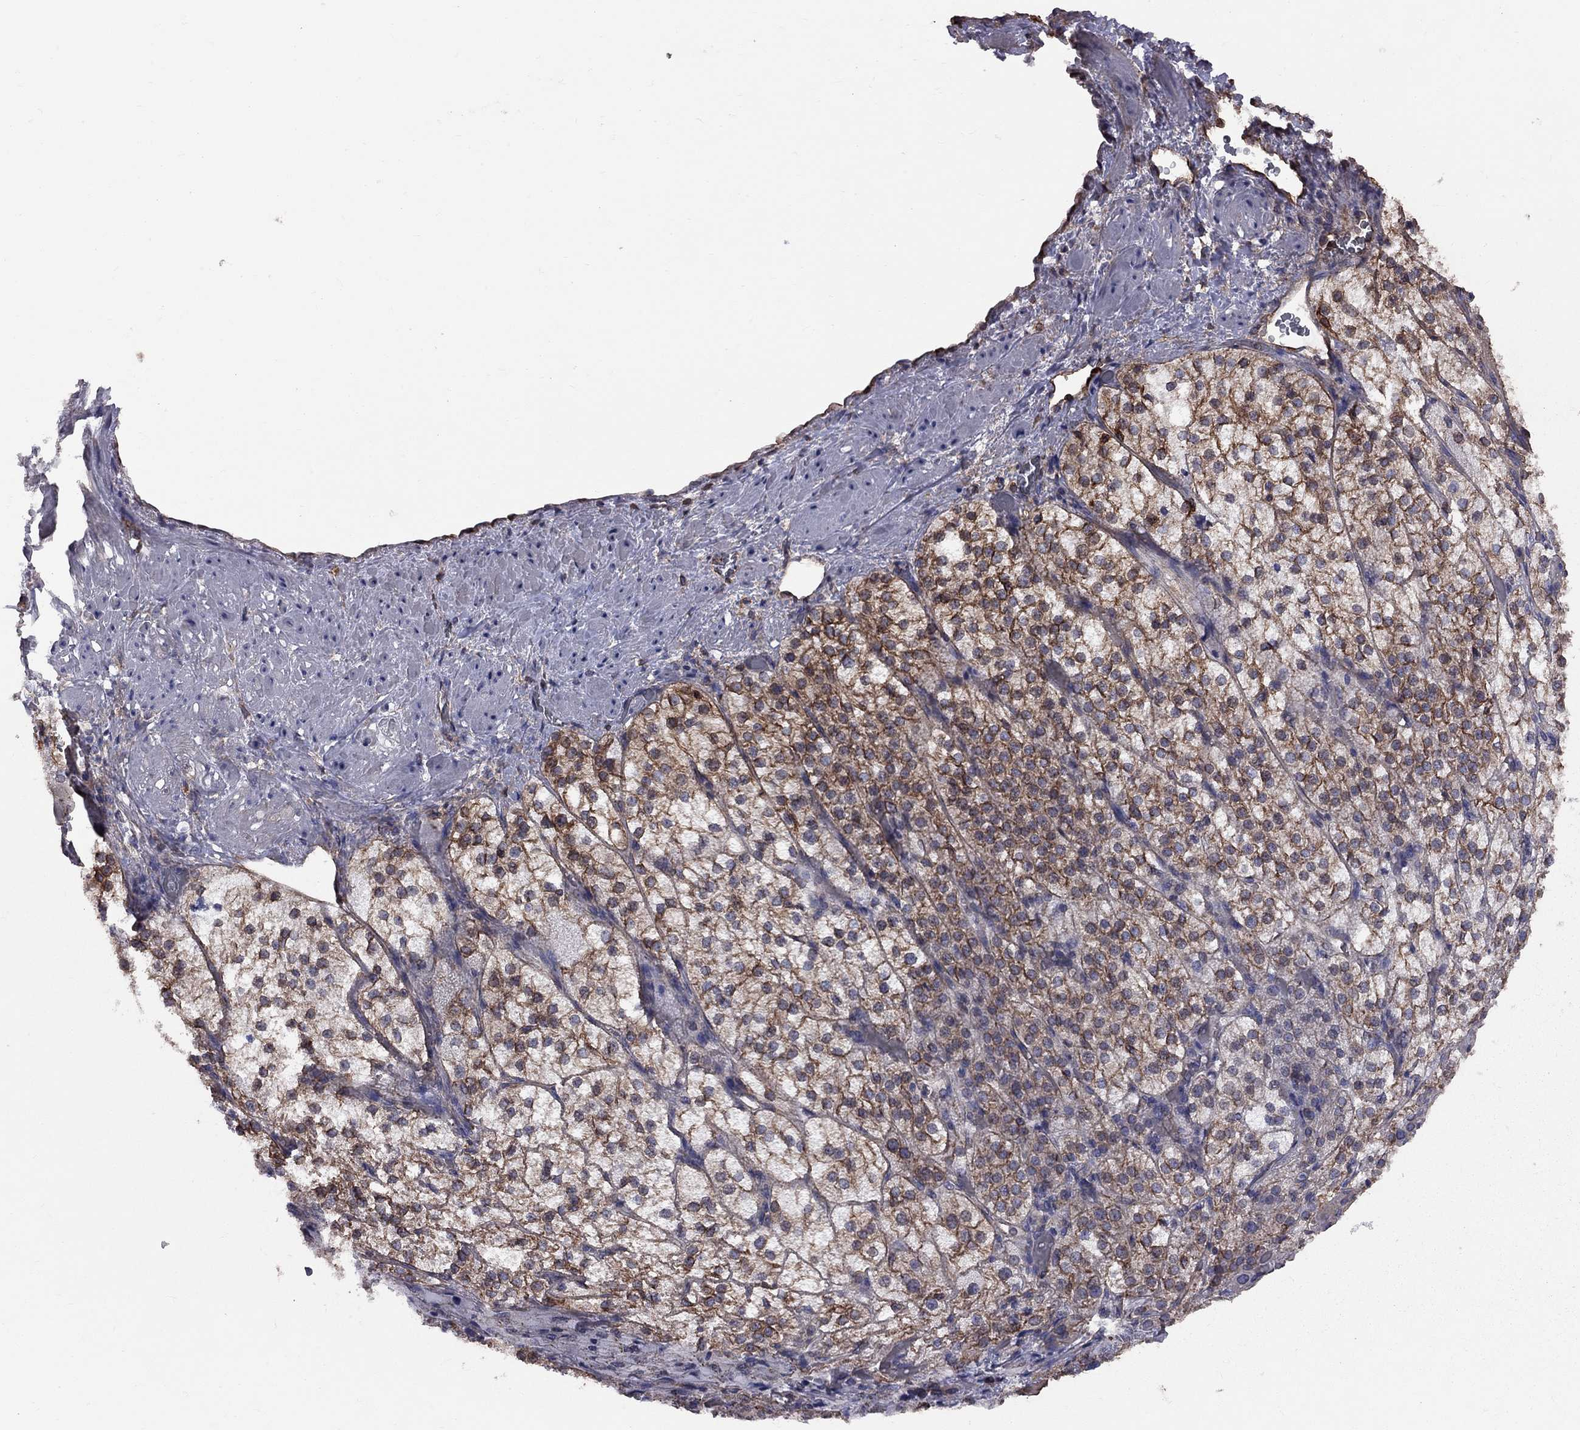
{"staining": {"intensity": "strong", "quantity": "25%-75%", "location": "cytoplasmic/membranous"}, "tissue": "adrenal gland", "cell_type": "Glandular cells", "image_type": "normal", "snomed": [{"axis": "morphology", "description": "Normal tissue, NOS"}, {"axis": "topography", "description": "Adrenal gland"}], "caption": "Strong cytoplasmic/membranous positivity is seen in about 25%-75% of glandular cells in normal adrenal gland.", "gene": "BICDL2", "patient": {"sex": "female", "age": 60}}